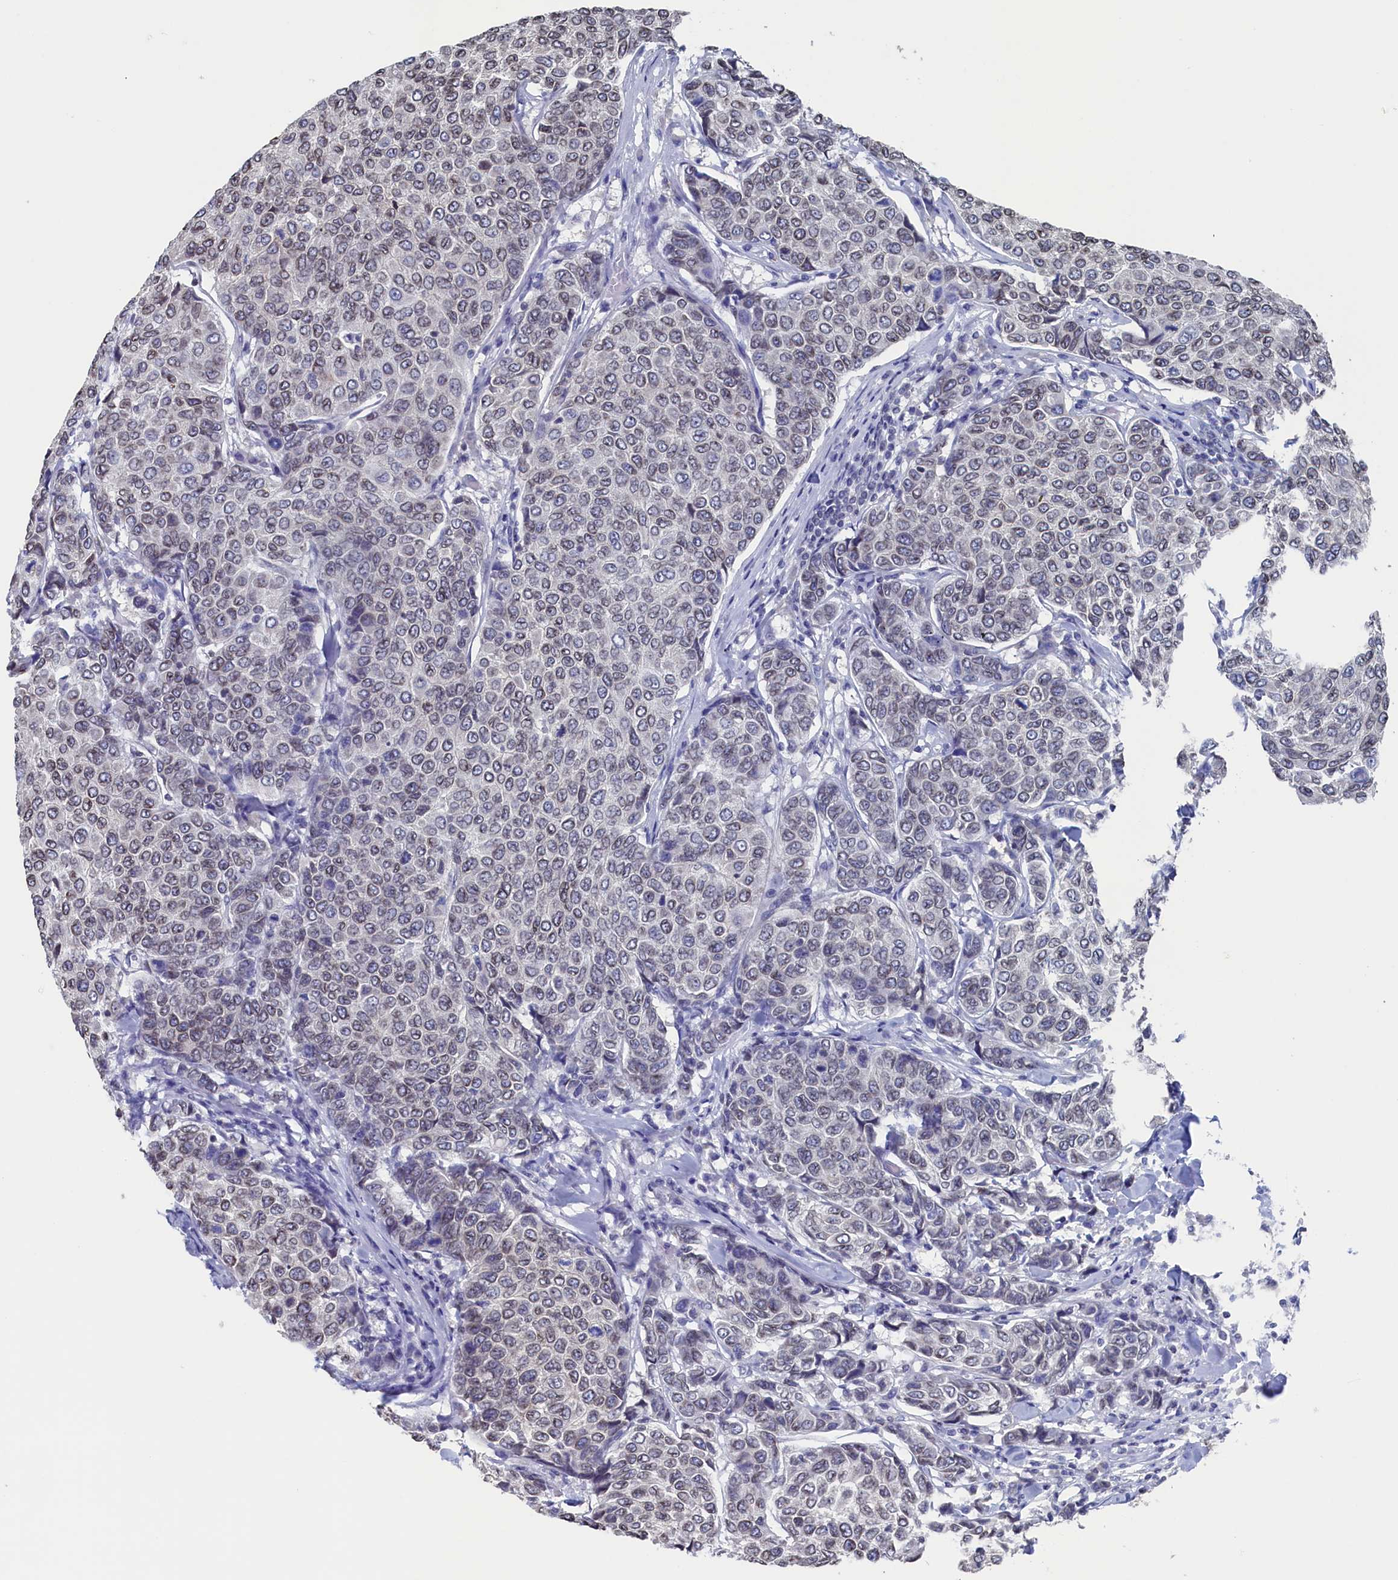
{"staining": {"intensity": "weak", "quantity": "25%-75%", "location": "cytoplasmic/membranous,nuclear"}, "tissue": "breast cancer", "cell_type": "Tumor cells", "image_type": "cancer", "snomed": [{"axis": "morphology", "description": "Duct carcinoma"}, {"axis": "topography", "description": "Breast"}], "caption": "This histopathology image reveals immunohistochemistry (IHC) staining of human breast cancer, with low weak cytoplasmic/membranous and nuclear staining in about 25%-75% of tumor cells.", "gene": "C11orf54", "patient": {"sex": "female", "age": 55}}